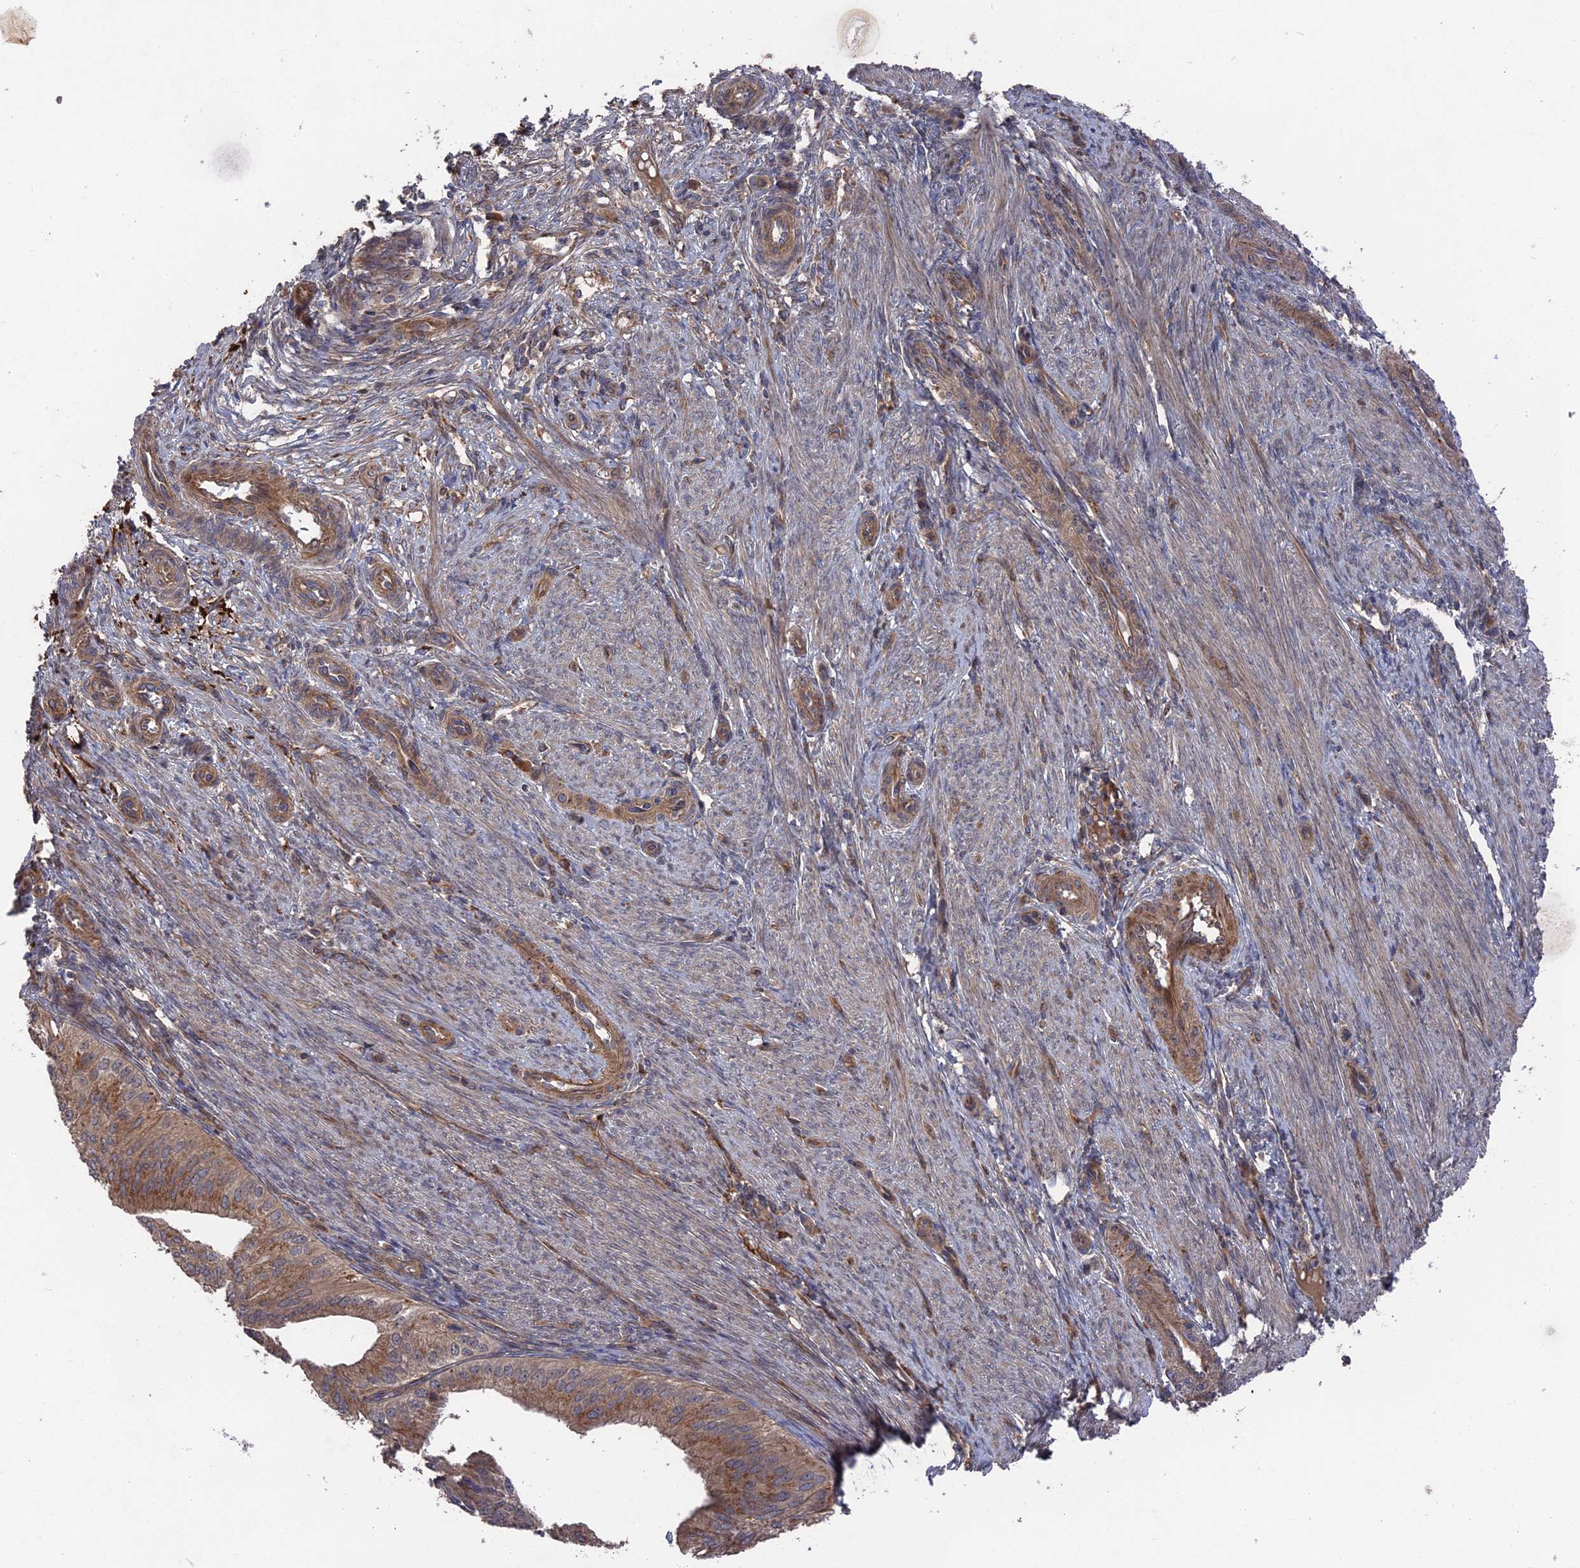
{"staining": {"intensity": "moderate", "quantity": ">75%", "location": "cytoplasmic/membranous"}, "tissue": "endometrial cancer", "cell_type": "Tumor cells", "image_type": "cancer", "snomed": [{"axis": "morphology", "description": "Adenocarcinoma, NOS"}, {"axis": "topography", "description": "Endometrium"}], "caption": "A high-resolution photomicrograph shows immunohistochemistry staining of endometrial cancer (adenocarcinoma), which exhibits moderate cytoplasmic/membranous positivity in about >75% of tumor cells. The protein of interest is shown in brown color, while the nuclei are stained blue.", "gene": "DEF8", "patient": {"sex": "female", "age": 50}}